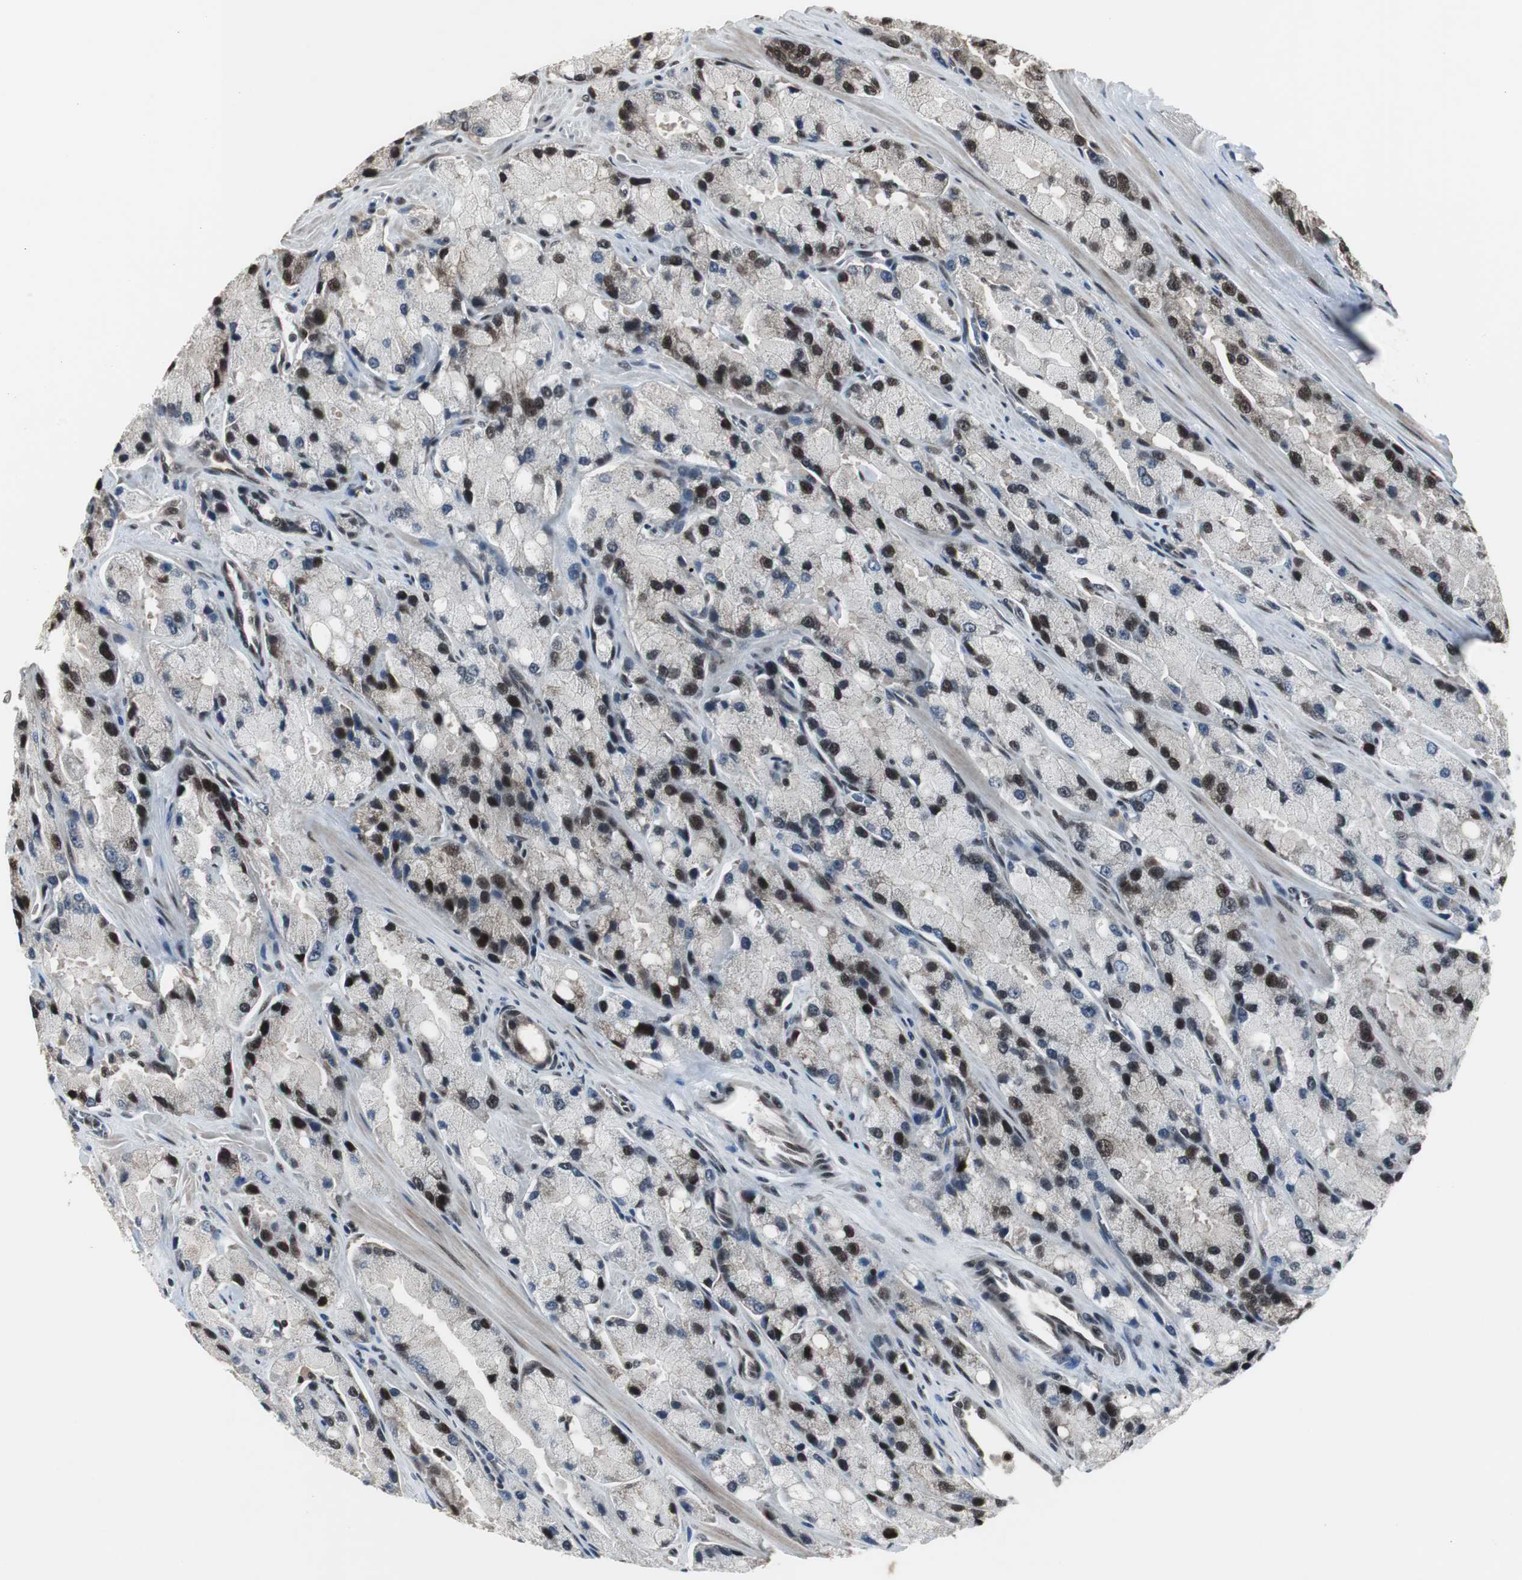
{"staining": {"intensity": "strong", "quantity": "25%-75%", "location": "nuclear"}, "tissue": "prostate cancer", "cell_type": "Tumor cells", "image_type": "cancer", "snomed": [{"axis": "morphology", "description": "Adenocarcinoma, High grade"}, {"axis": "topography", "description": "Prostate"}], "caption": "There is high levels of strong nuclear positivity in tumor cells of prostate adenocarcinoma (high-grade), as demonstrated by immunohistochemical staining (brown color).", "gene": "CDK9", "patient": {"sex": "male", "age": 58}}